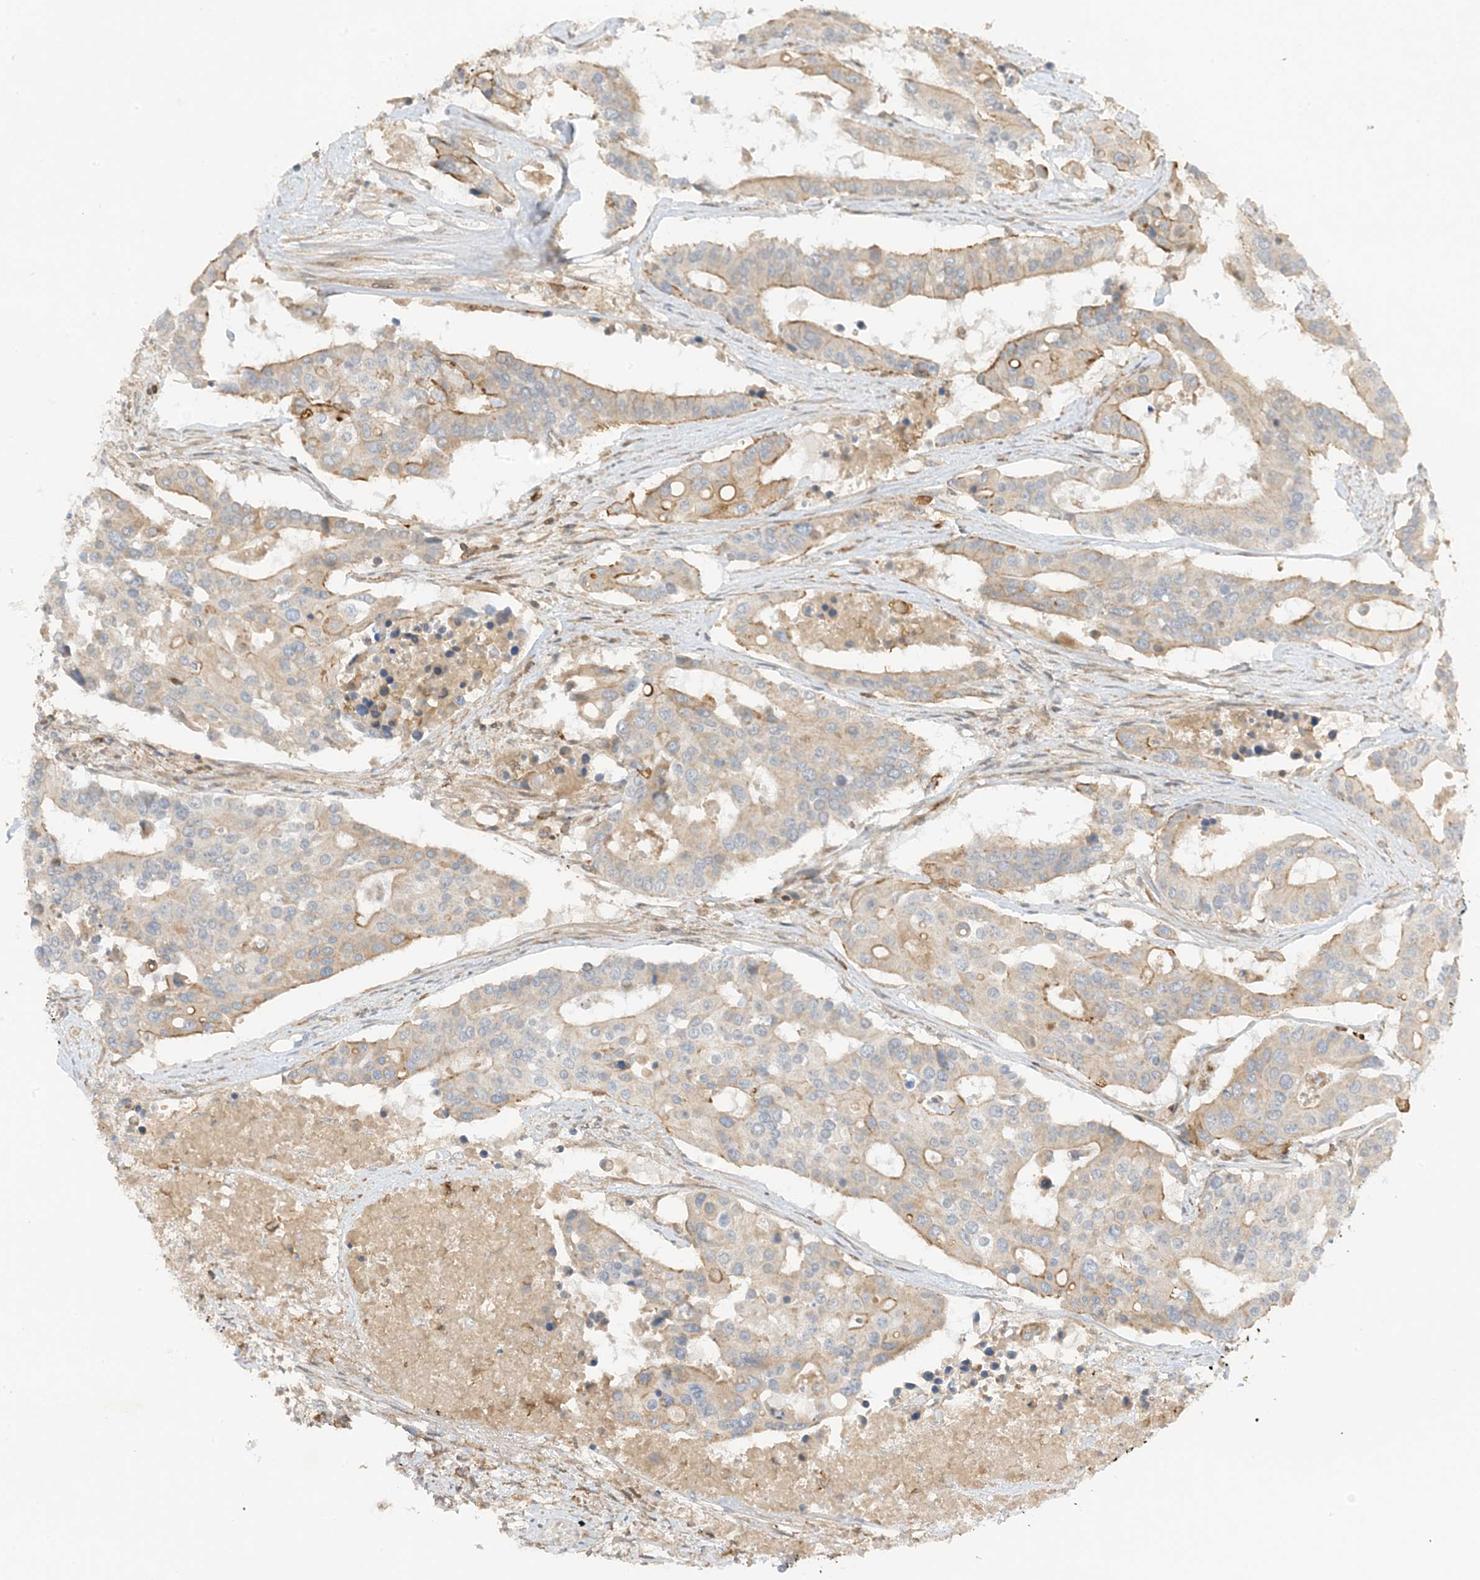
{"staining": {"intensity": "moderate", "quantity": "<25%", "location": "cytoplasmic/membranous"}, "tissue": "colorectal cancer", "cell_type": "Tumor cells", "image_type": "cancer", "snomed": [{"axis": "morphology", "description": "Adenocarcinoma, NOS"}, {"axis": "topography", "description": "Colon"}], "caption": "Immunohistochemistry image of neoplastic tissue: human adenocarcinoma (colorectal) stained using IHC reveals low levels of moderate protein expression localized specifically in the cytoplasmic/membranous of tumor cells, appearing as a cytoplasmic/membranous brown color.", "gene": "SLC25A12", "patient": {"sex": "male", "age": 77}}